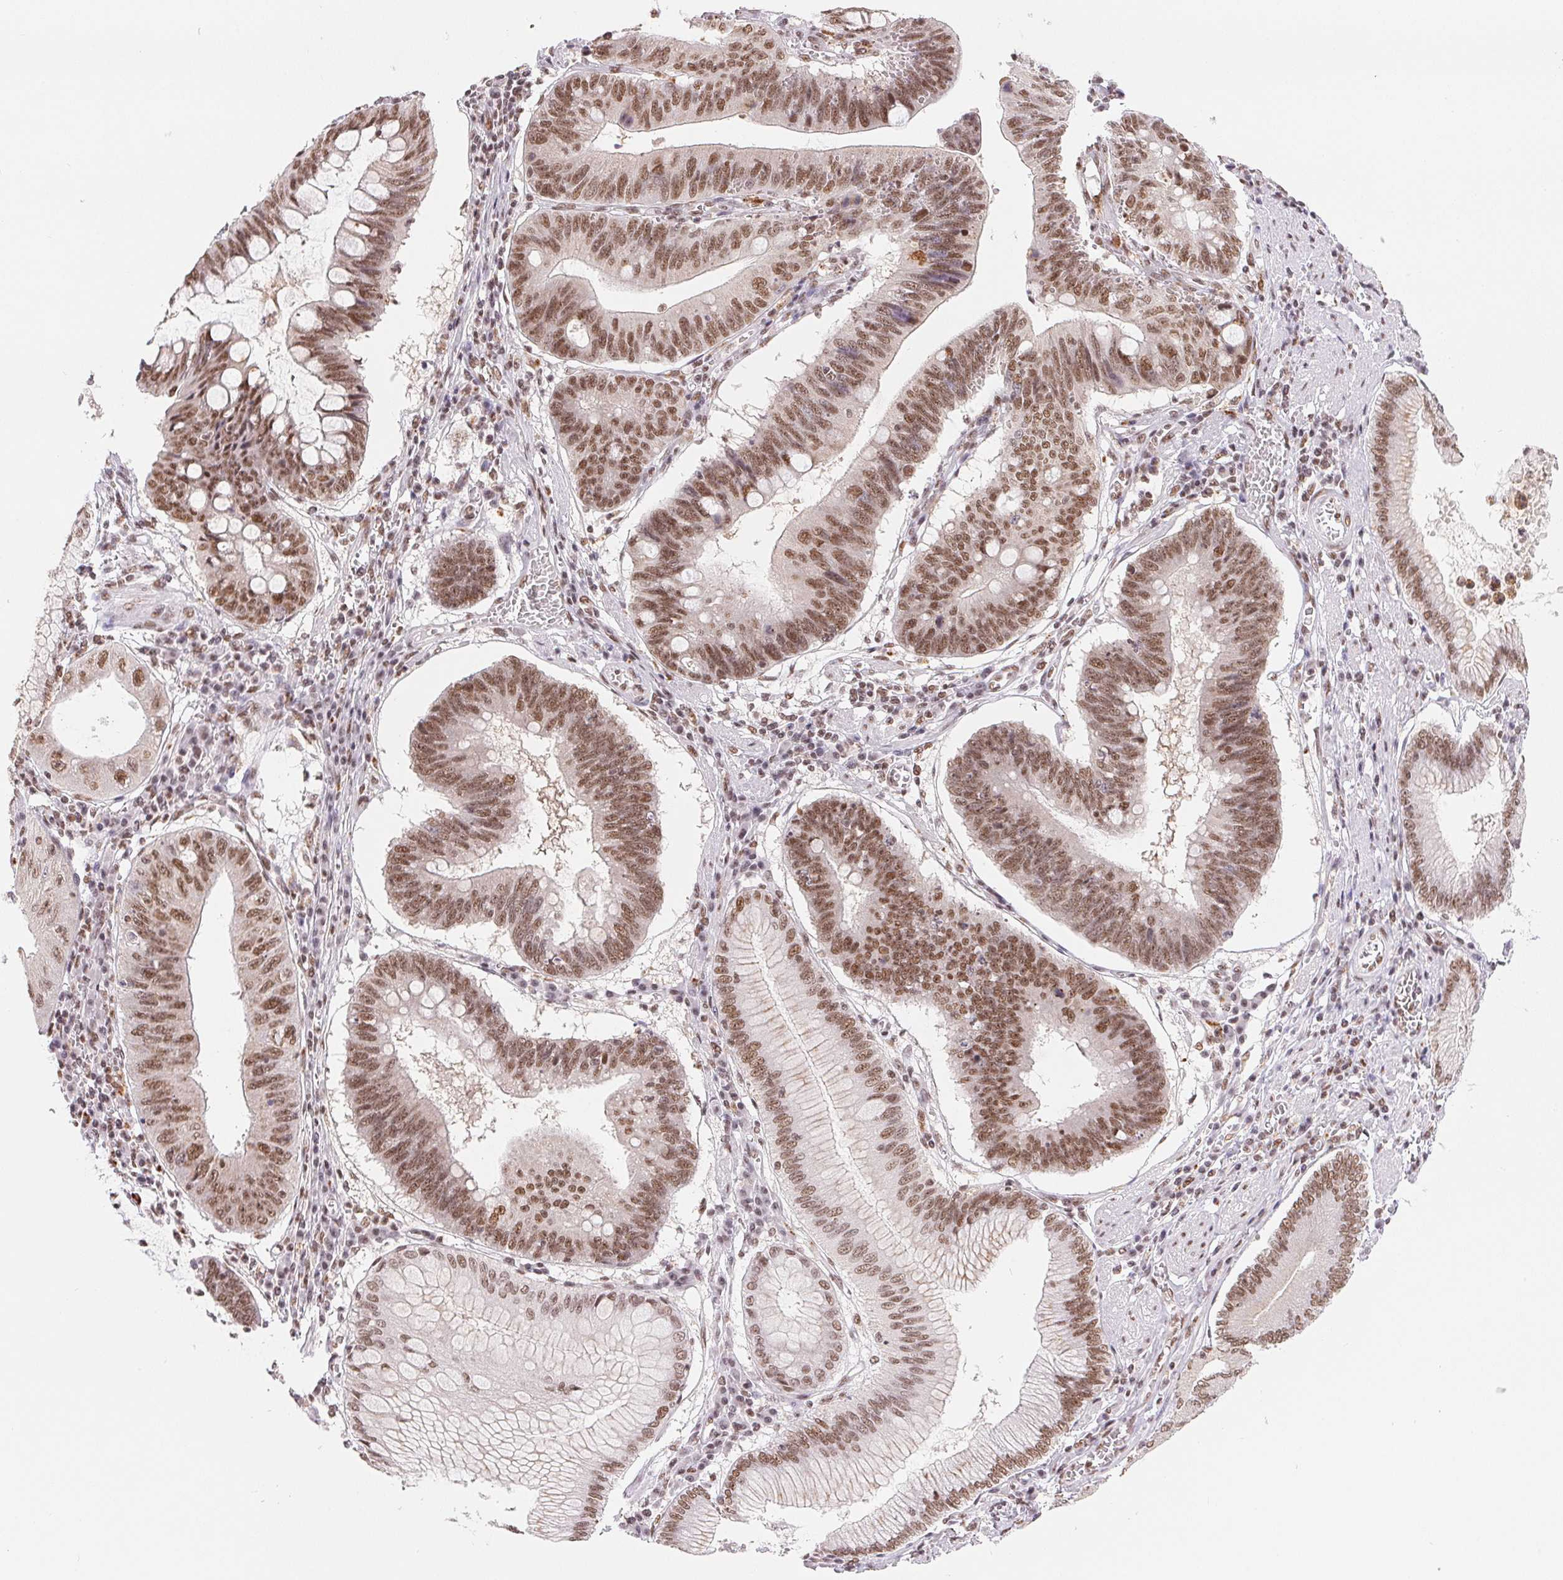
{"staining": {"intensity": "moderate", "quantity": ">75%", "location": "nuclear"}, "tissue": "stomach cancer", "cell_type": "Tumor cells", "image_type": "cancer", "snomed": [{"axis": "morphology", "description": "Adenocarcinoma, NOS"}, {"axis": "topography", "description": "Stomach"}], "caption": "Human stomach cancer stained with a protein marker demonstrates moderate staining in tumor cells.", "gene": "NFE2L1", "patient": {"sex": "male", "age": 59}}